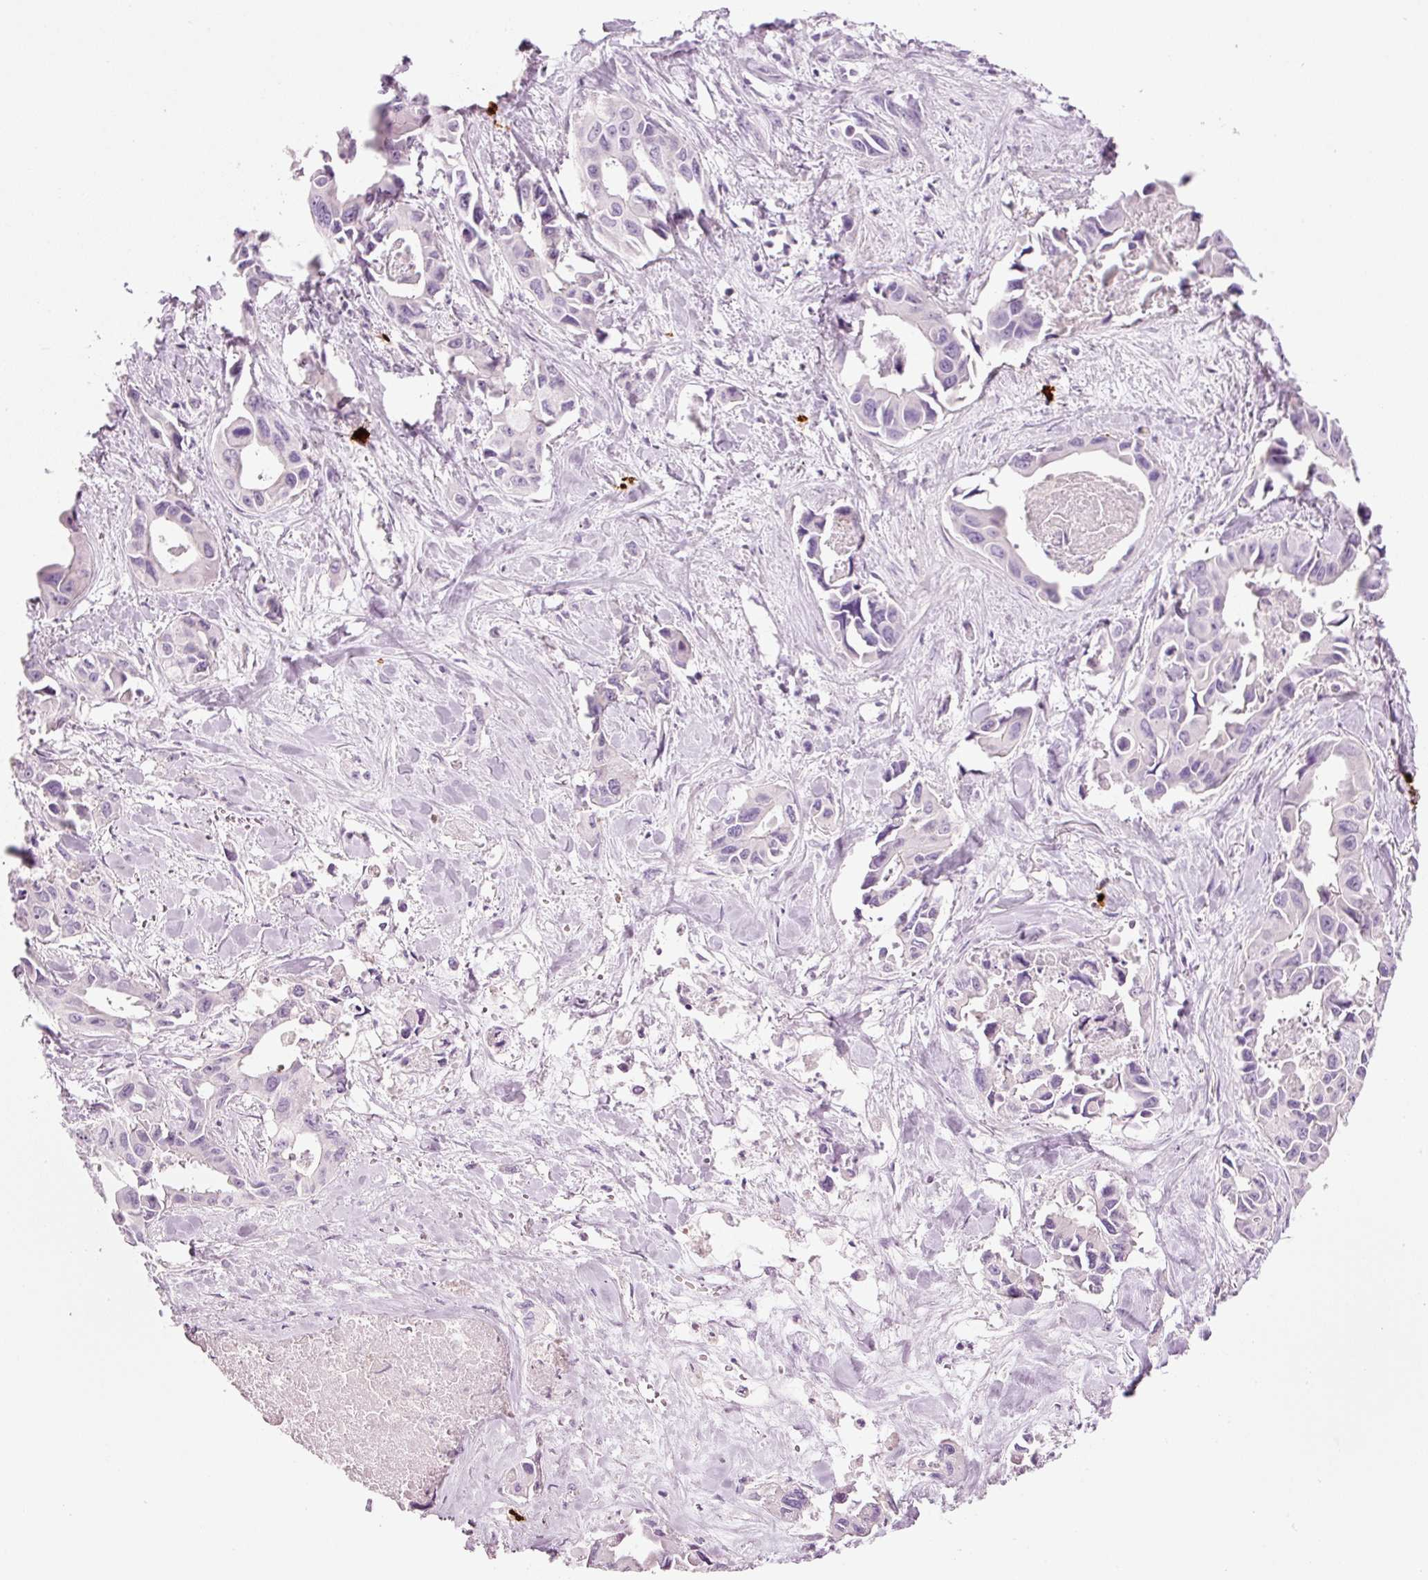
{"staining": {"intensity": "negative", "quantity": "none", "location": "none"}, "tissue": "lung cancer", "cell_type": "Tumor cells", "image_type": "cancer", "snomed": [{"axis": "morphology", "description": "Adenocarcinoma, NOS"}, {"axis": "topography", "description": "Lung"}], "caption": "Lung adenocarcinoma was stained to show a protein in brown. There is no significant positivity in tumor cells.", "gene": "CMA1", "patient": {"sex": "male", "age": 64}}